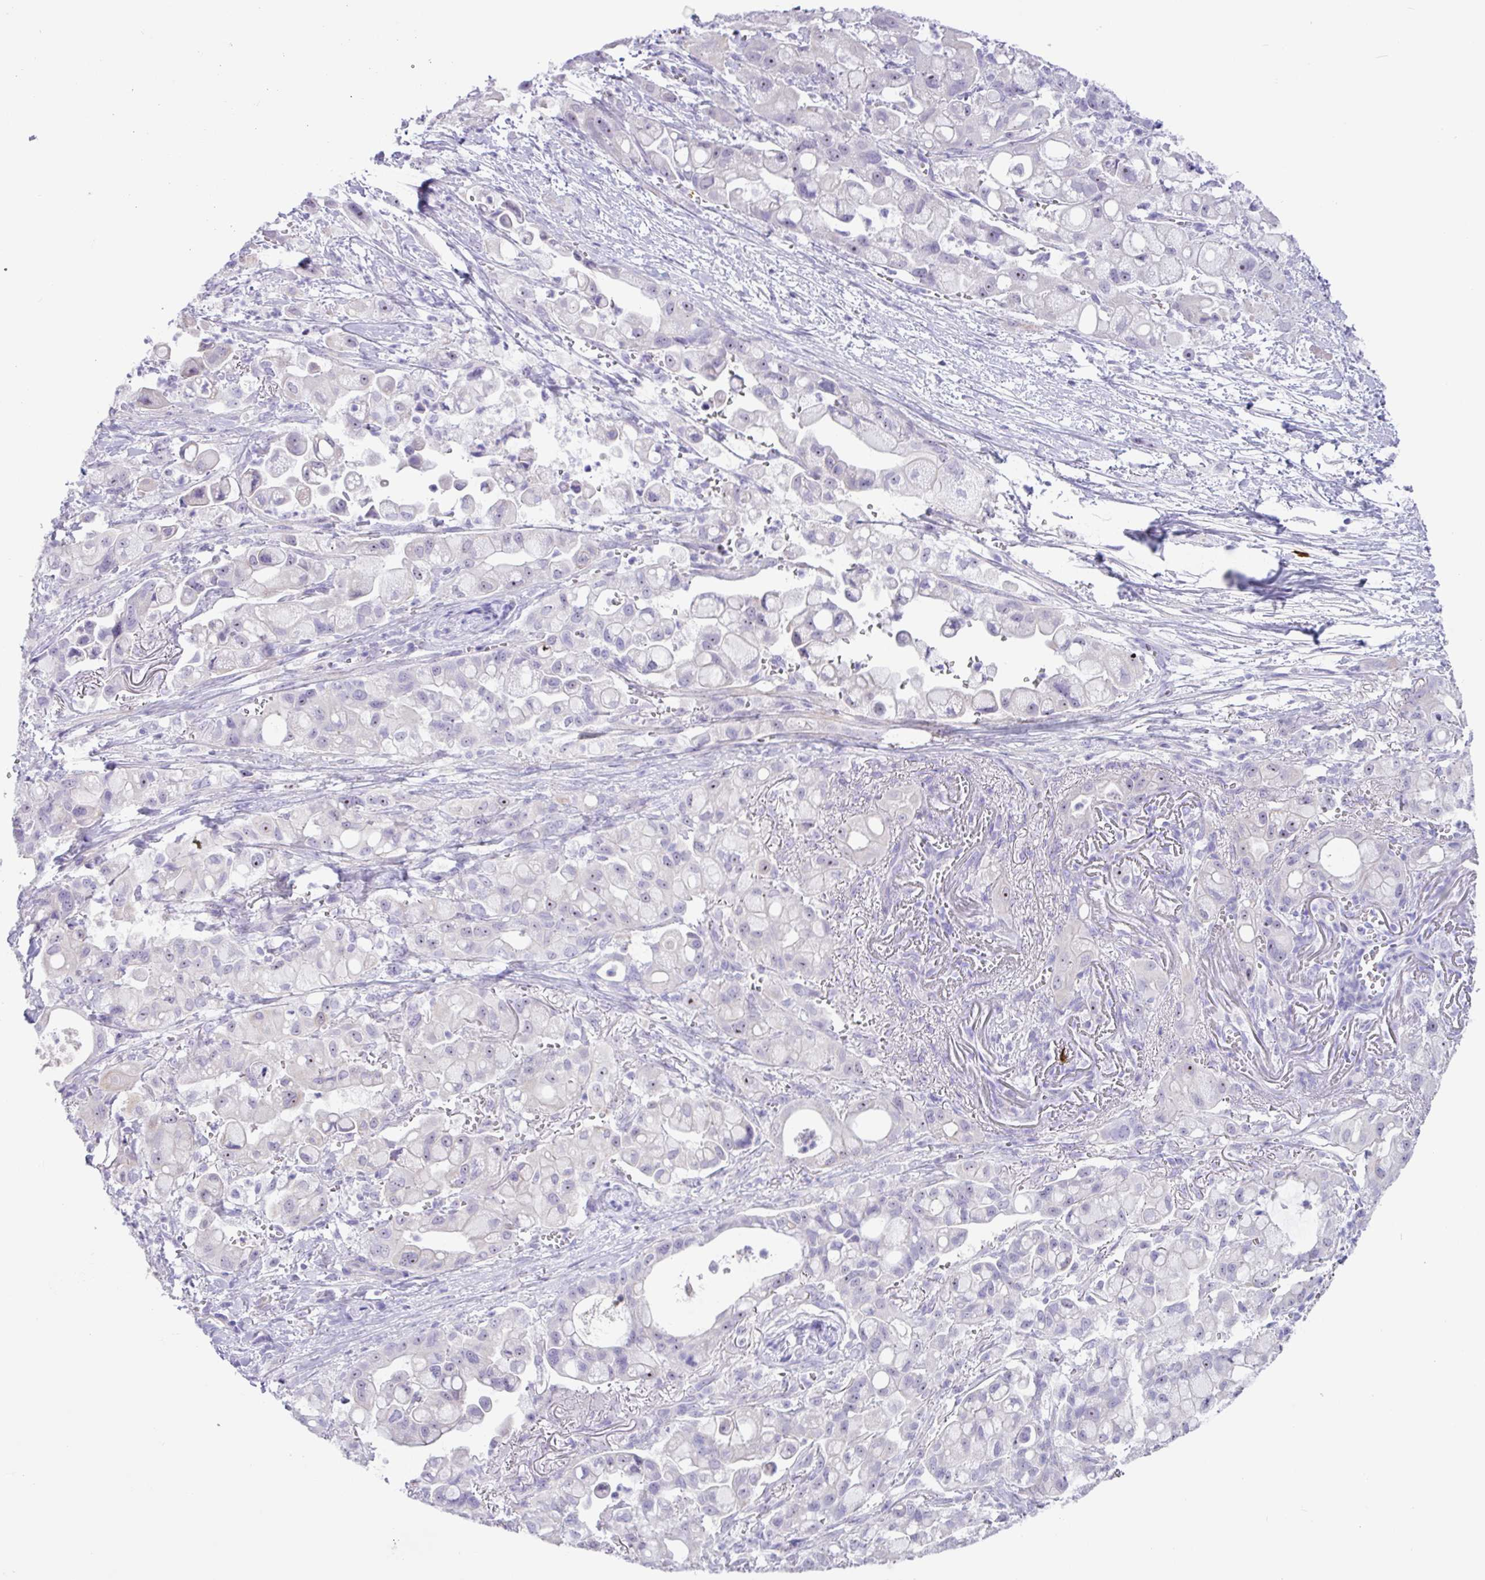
{"staining": {"intensity": "negative", "quantity": "none", "location": "none"}, "tissue": "pancreatic cancer", "cell_type": "Tumor cells", "image_type": "cancer", "snomed": [{"axis": "morphology", "description": "Adenocarcinoma, NOS"}, {"axis": "topography", "description": "Pancreas"}], "caption": "Micrograph shows no significant protein staining in tumor cells of pancreatic cancer.", "gene": "MRM2", "patient": {"sex": "male", "age": 68}}